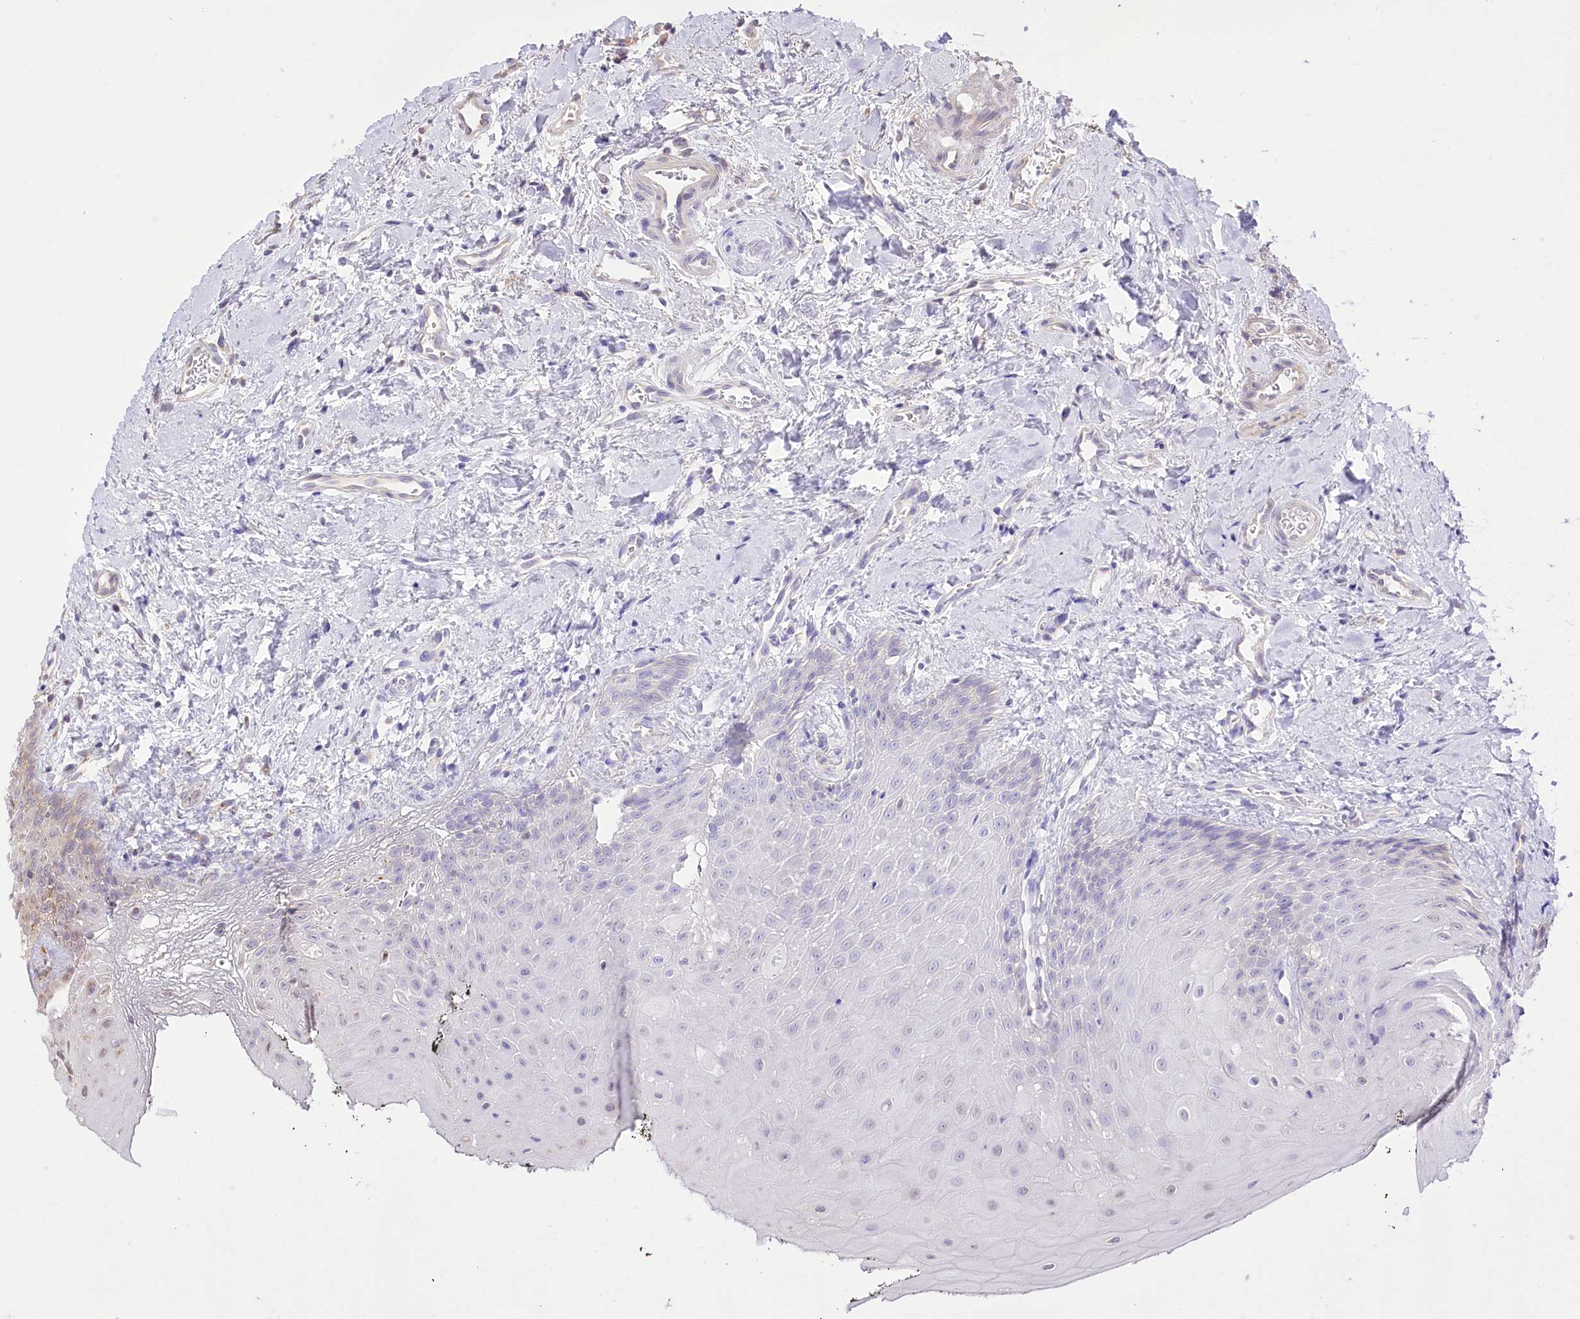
{"staining": {"intensity": "weak", "quantity": "25%-75%", "location": "cytoplasmic/membranous"}, "tissue": "oral mucosa", "cell_type": "Squamous epithelial cells", "image_type": "normal", "snomed": [{"axis": "morphology", "description": "Normal tissue, NOS"}, {"axis": "topography", "description": "Oral tissue"}], "caption": "Weak cytoplasmic/membranous positivity is appreciated in about 25%-75% of squamous epithelial cells in unremarkable oral mucosa. Using DAB (brown) and hematoxylin (blue) stains, captured at high magnification using brightfield microscopy.", "gene": "XYLB", "patient": {"sex": "male", "age": 74}}